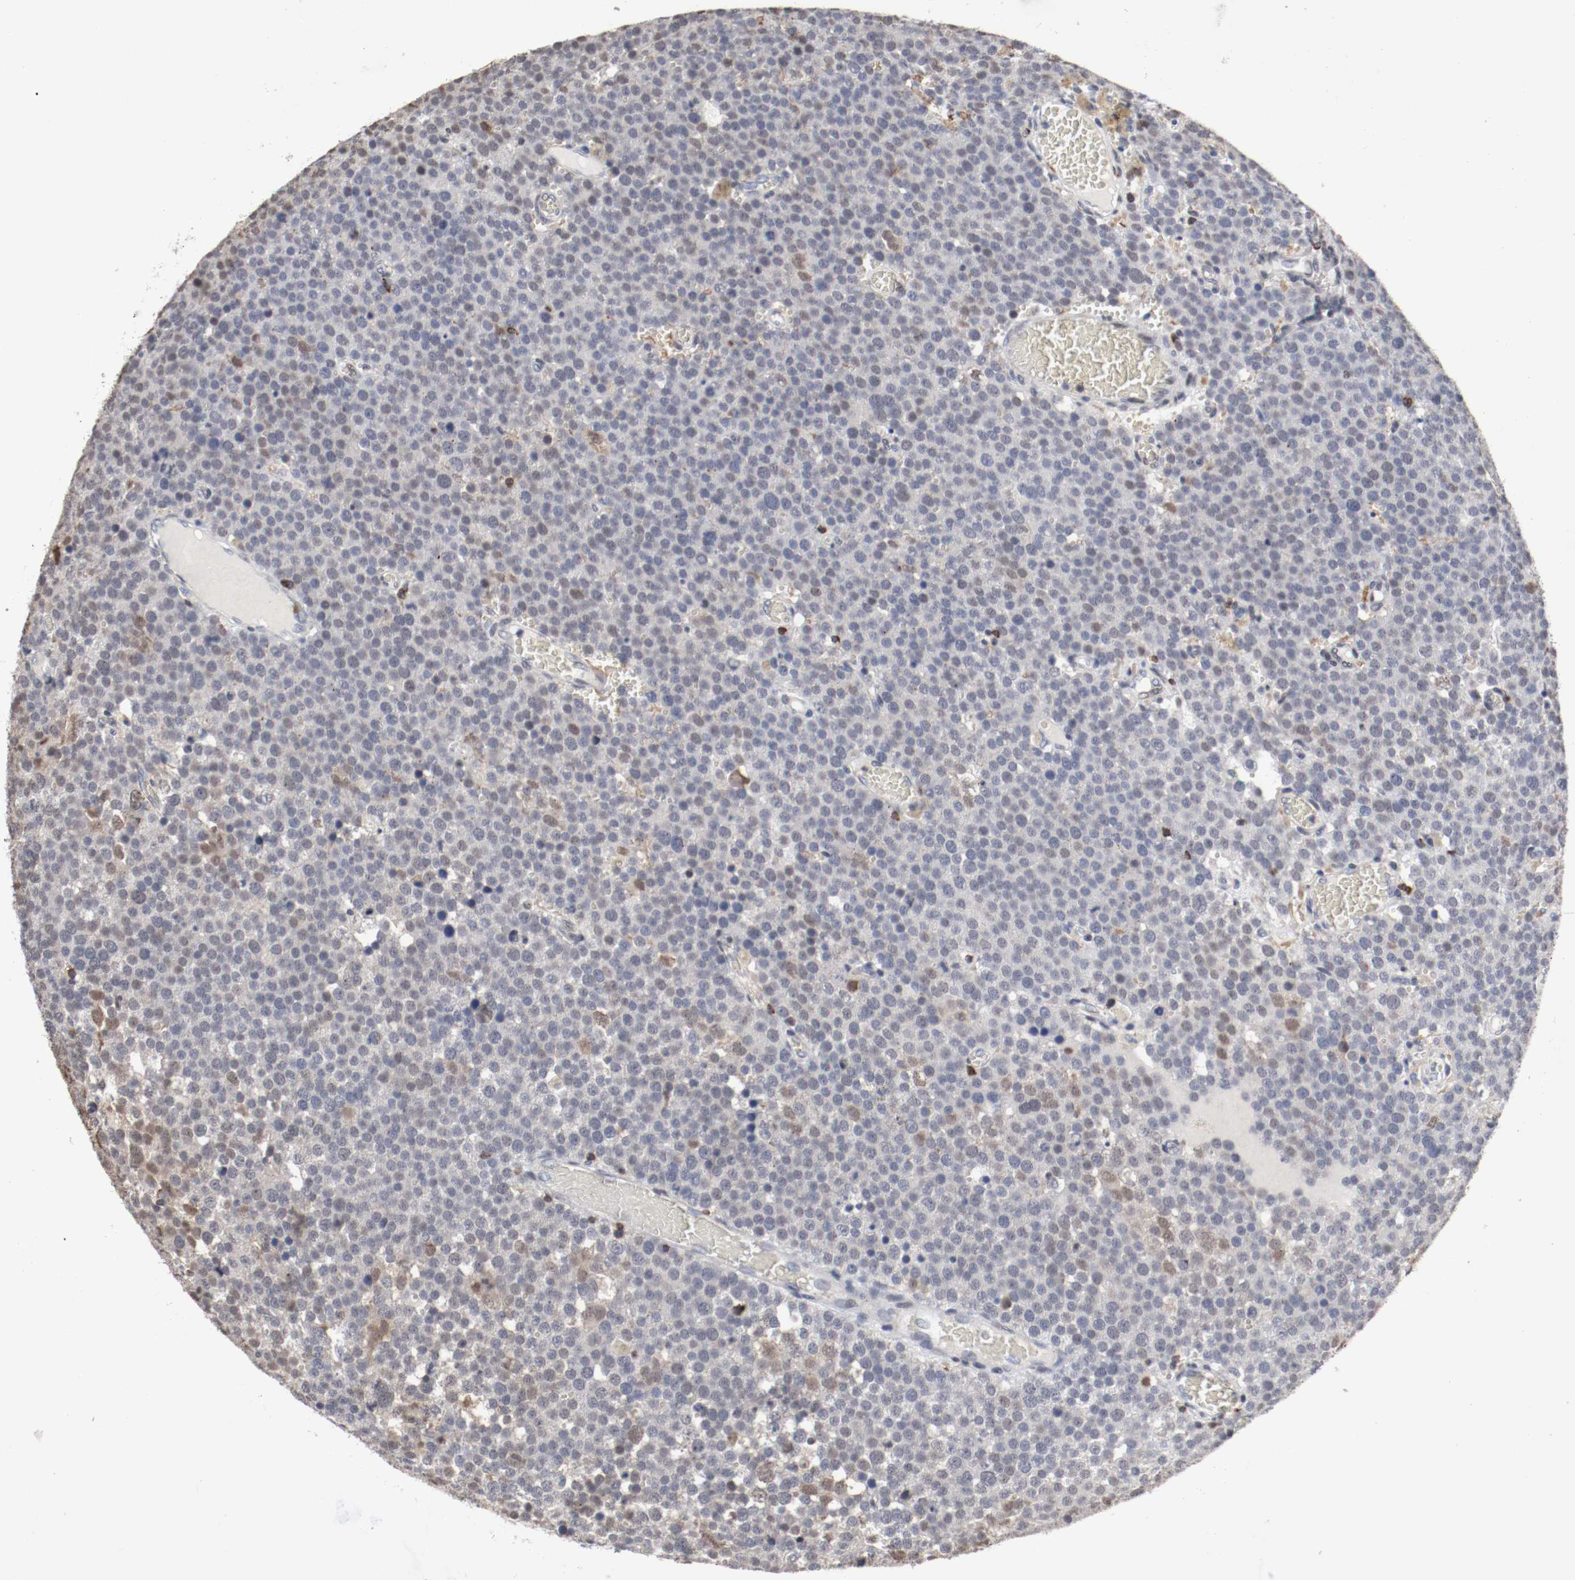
{"staining": {"intensity": "weak", "quantity": "<25%", "location": "nuclear"}, "tissue": "testis cancer", "cell_type": "Tumor cells", "image_type": "cancer", "snomed": [{"axis": "morphology", "description": "Seminoma, NOS"}, {"axis": "topography", "description": "Testis"}], "caption": "High magnification brightfield microscopy of seminoma (testis) stained with DAB (3,3'-diaminobenzidine) (brown) and counterstained with hematoxylin (blue): tumor cells show no significant positivity.", "gene": "JUND", "patient": {"sex": "male", "age": 71}}